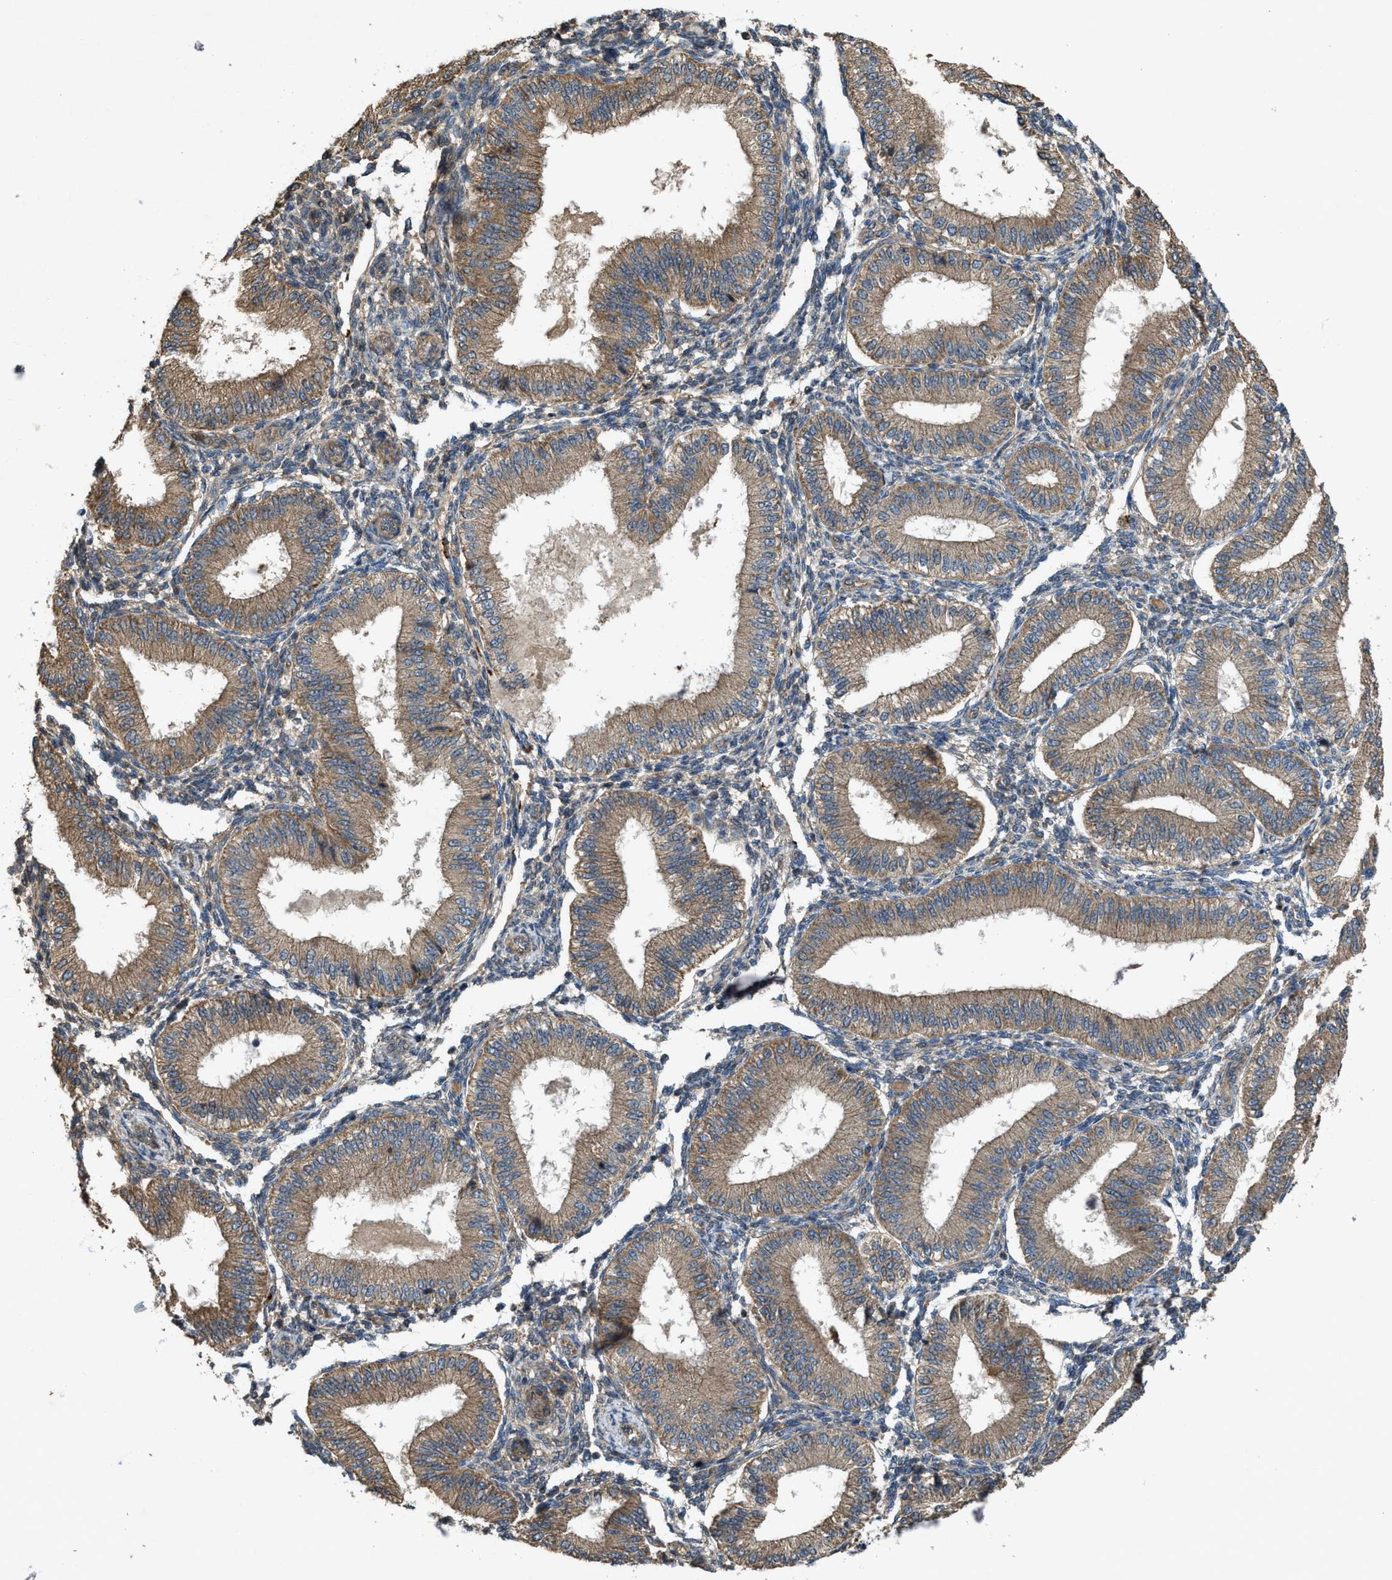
{"staining": {"intensity": "weak", "quantity": "25%-75%", "location": "cytoplasmic/membranous"}, "tissue": "endometrium", "cell_type": "Cells in endometrial stroma", "image_type": "normal", "snomed": [{"axis": "morphology", "description": "Normal tissue, NOS"}, {"axis": "topography", "description": "Endometrium"}], "caption": "Immunohistochemistry (IHC) (DAB) staining of unremarkable endometrium reveals weak cytoplasmic/membranous protein expression in approximately 25%-75% of cells in endometrial stroma.", "gene": "PDP2", "patient": {"sex": "female", "age": 39}}